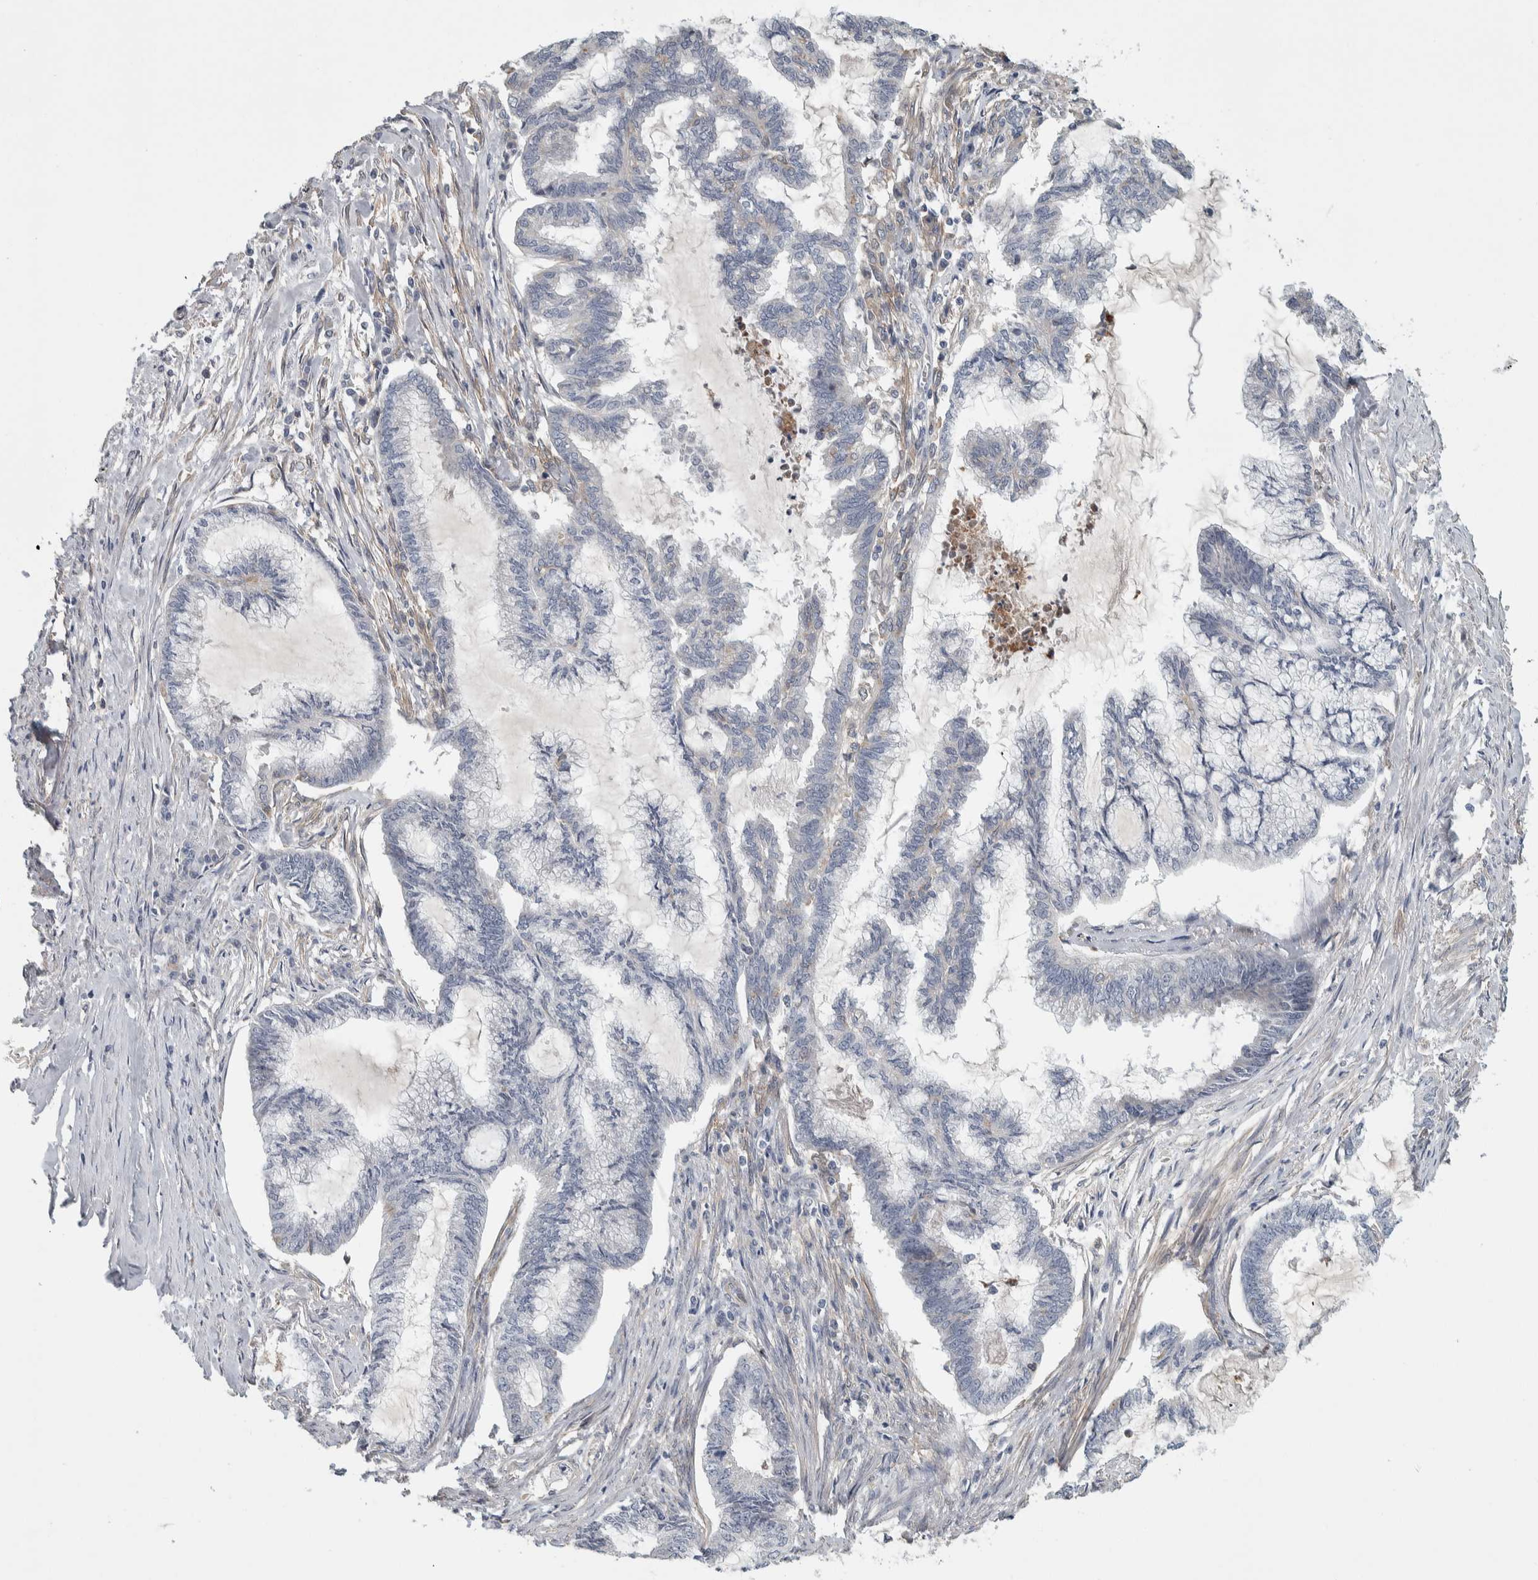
{"staining": {"intensity": "negative", "quantity": "none", "location": "none"}, "tissue": "endometrial cancer", "cell_type": "Tumor cells", "image_type": "cancer", "snomed": [{"axis": "morphology", "description": "Adenocarcinoma, NOS"}, {"axis": "topography", "description": "Endometrium"}], "caption": "This is a image of immunohistochemistry staining of endometrial cancer (adenocarcinoma), which shows no expression in tumor cells.", "gene": "KCNJ3", "patient": {"sex": "female", "age": 86}}